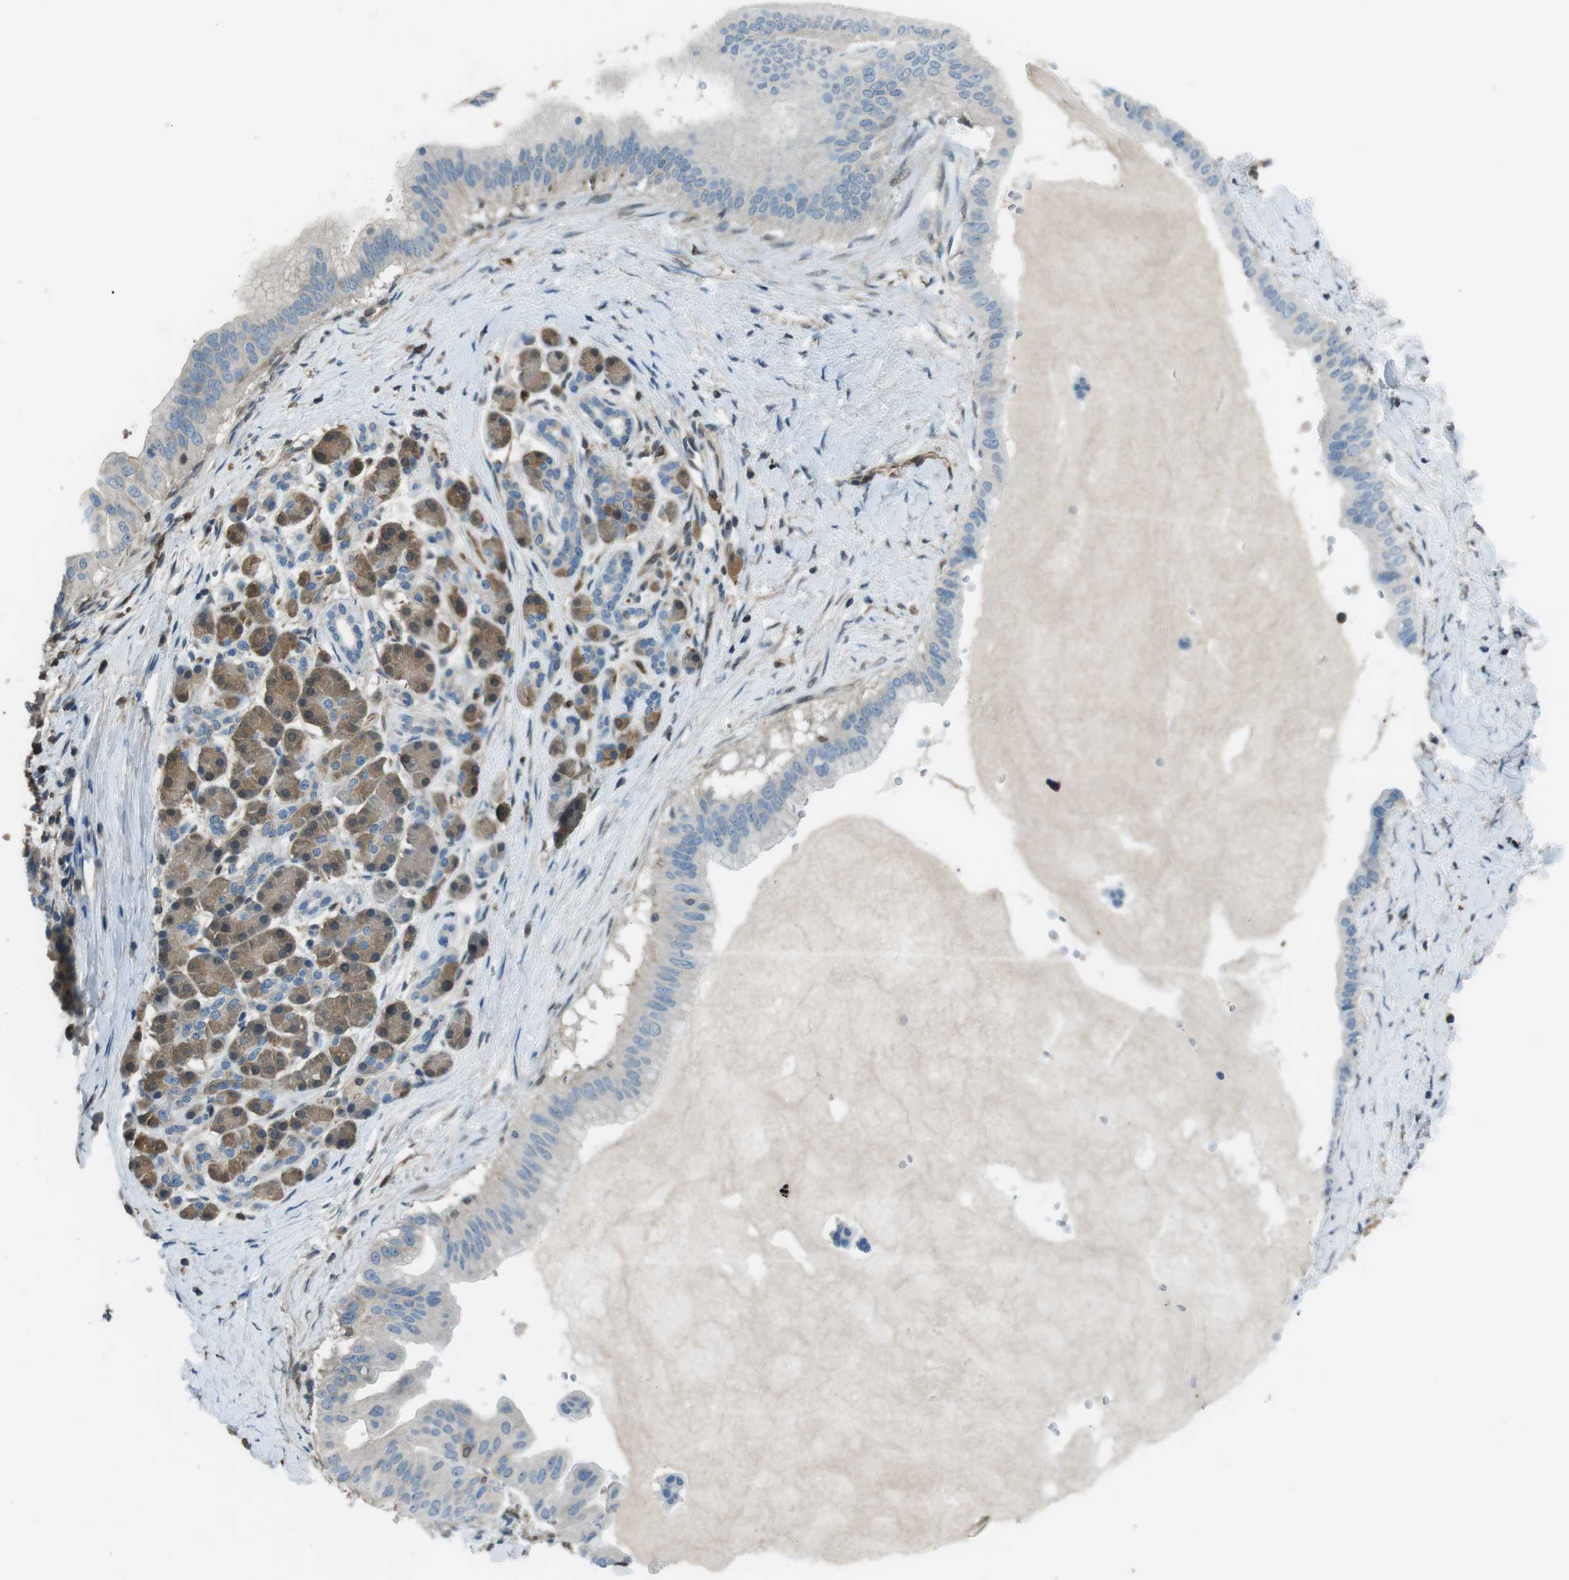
{"staining": {"intensity": "negative", "quantity": "none", "location": "none"}, "tissue": "pancreatic cancer", "cell_type": "Tumor cells", "image_type": "cancer", "snomed": [{"axis": "morphology", "description": "Adenocarcinoma, NOS"}, {"axis": "topography", "description": "Pancreas"}], "caption": "This is an IHC photomicrograph of pancreatic cancer (adenocarcinoma). There is no positivity in tumor cells.", "gene": "TWSG1", "patient": {"sex": "male", "age": 55}}